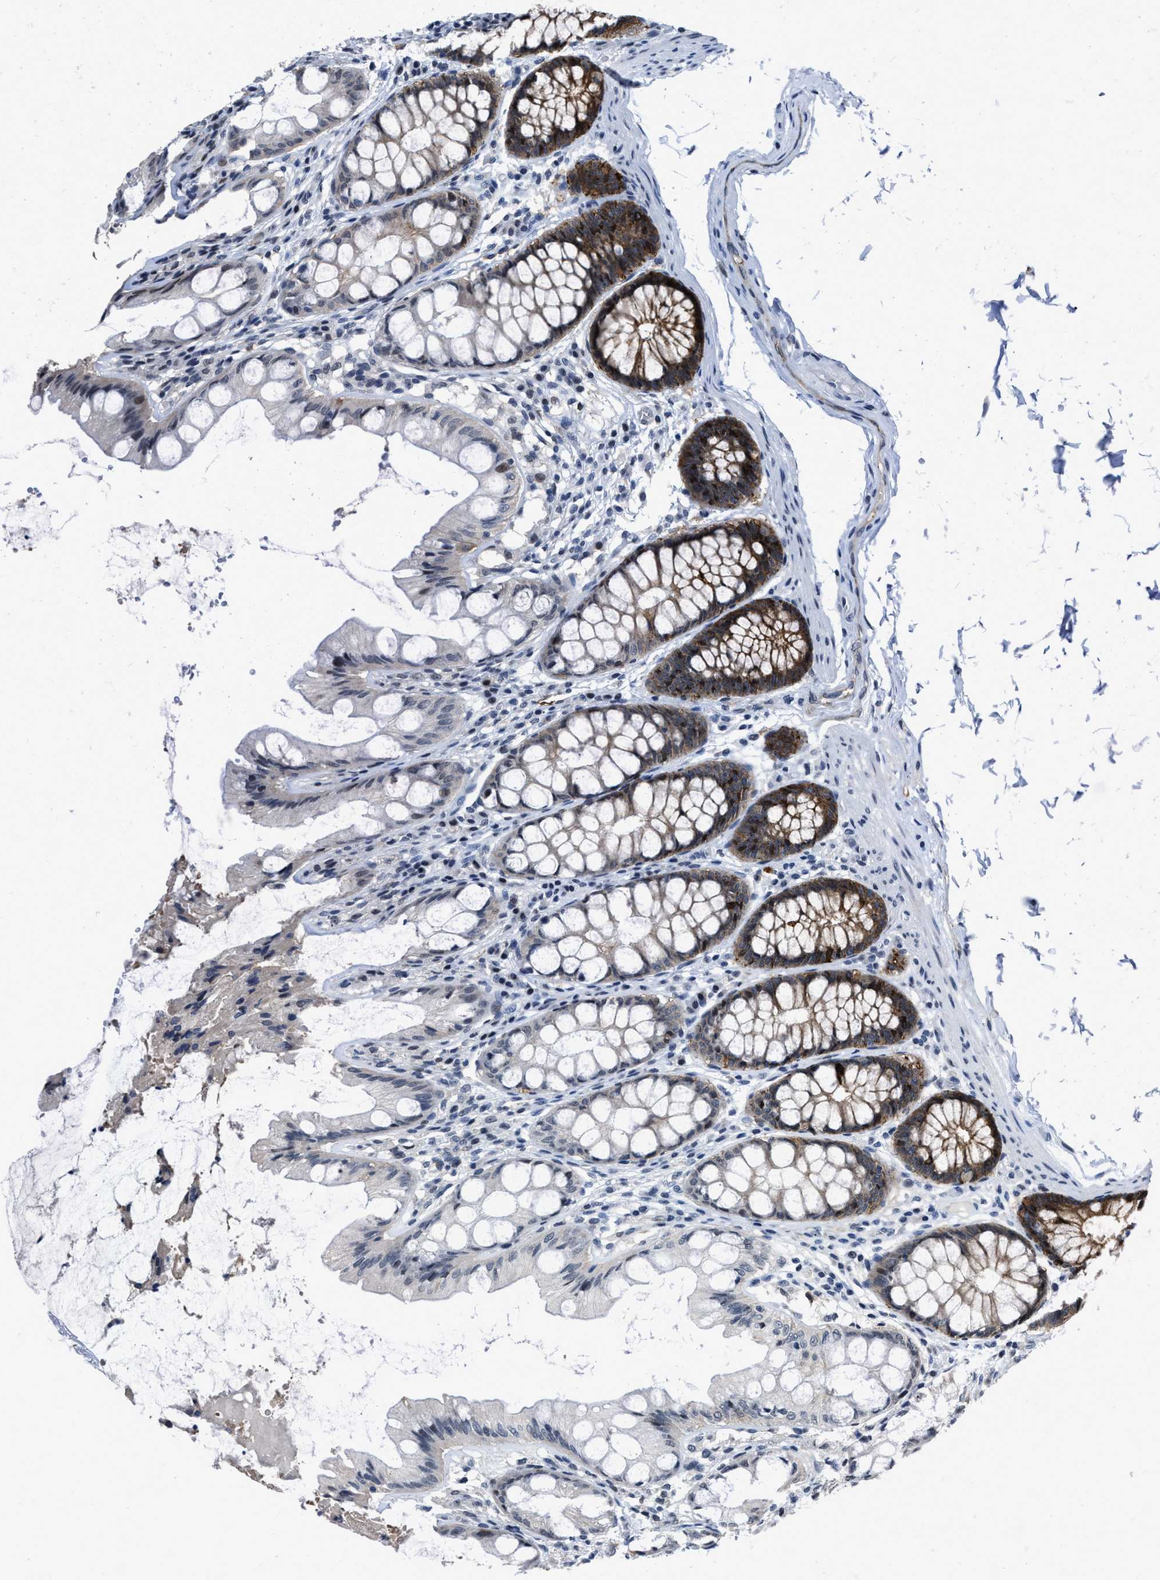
{"staining": {"intensity": "weak", "quantity": "25%-75%", "location": "cytoplasmic/membranous,nuclear"}, "tissue": "colon", "cell_type": "Endothelial cells", "image_type": "normal", "snomed": [{"axis": "morphology", "description": "Normal tissue, NOS"}, {"axis": "topography", "description": "Colon"}], "caption": "An IHC image of normal tissue is shown. Protein staining in brown shows weak cytoplasmic/membranous,nuclear positivity in colon within endothelial cells.", "gene": "MARCKSL1", "patient": {"sex": "male", "age": 47}}